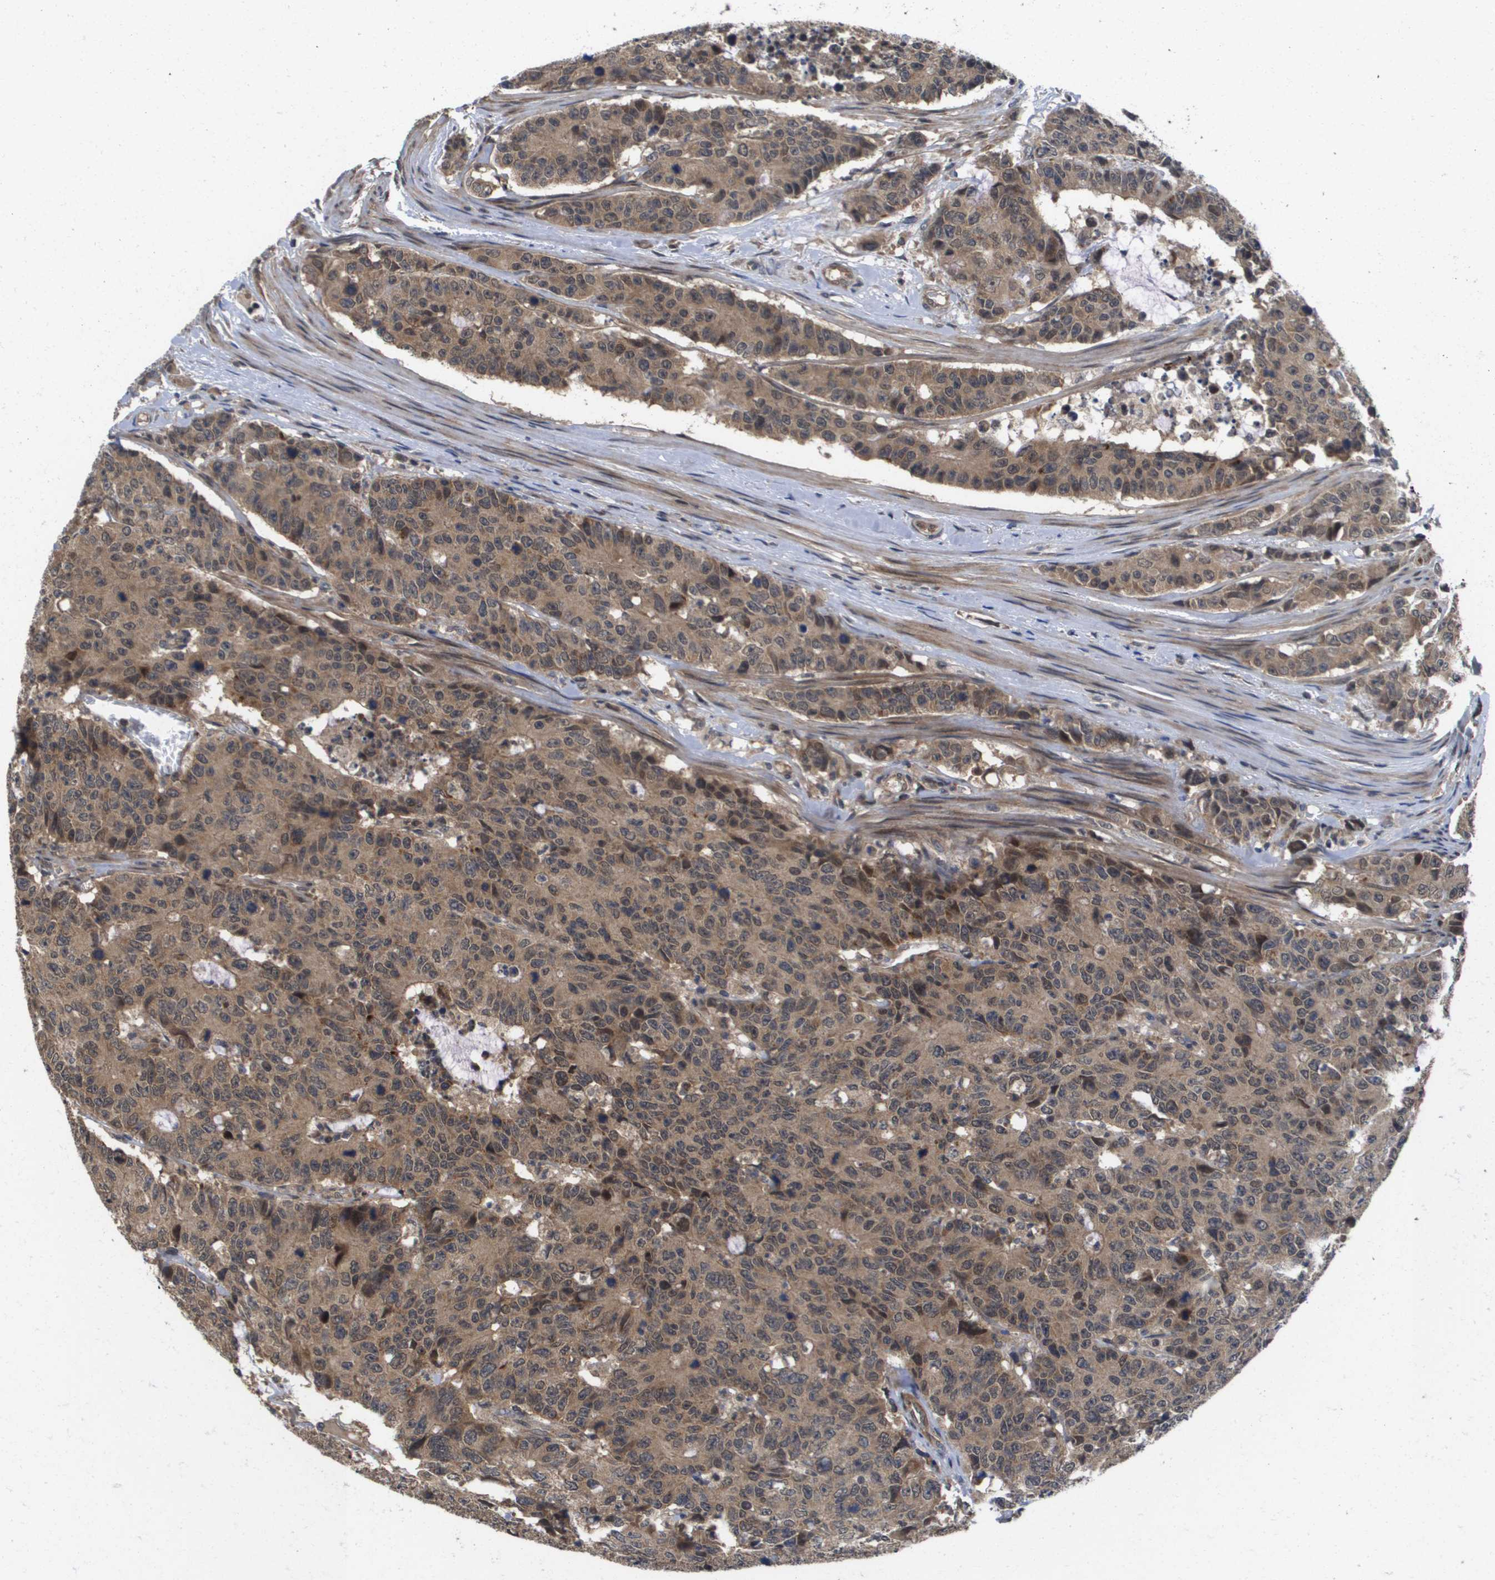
{"staining": {"intensity": "moderate", "quantity": ">75%", "location": "cytoplasmic/membranous"}, "tissue": "colorectal cancer", "cell_type": "Tumor cells", "image_type": "cancer", "snomed": [{"axis": "morphology", "description": "Adenocarcinoma, NOS"}, {"axis": "topography", "description": "Colon"}], "caption": "This image demonstrates immunohistochemistry staining of human colorectal cancer (adenocarcinoma), with medium moderate cytoplasmic/membranous positivity in about >75% of tumor cells.", "gene": "RBM38", "patient": {"sex": "female", "age": 86}}